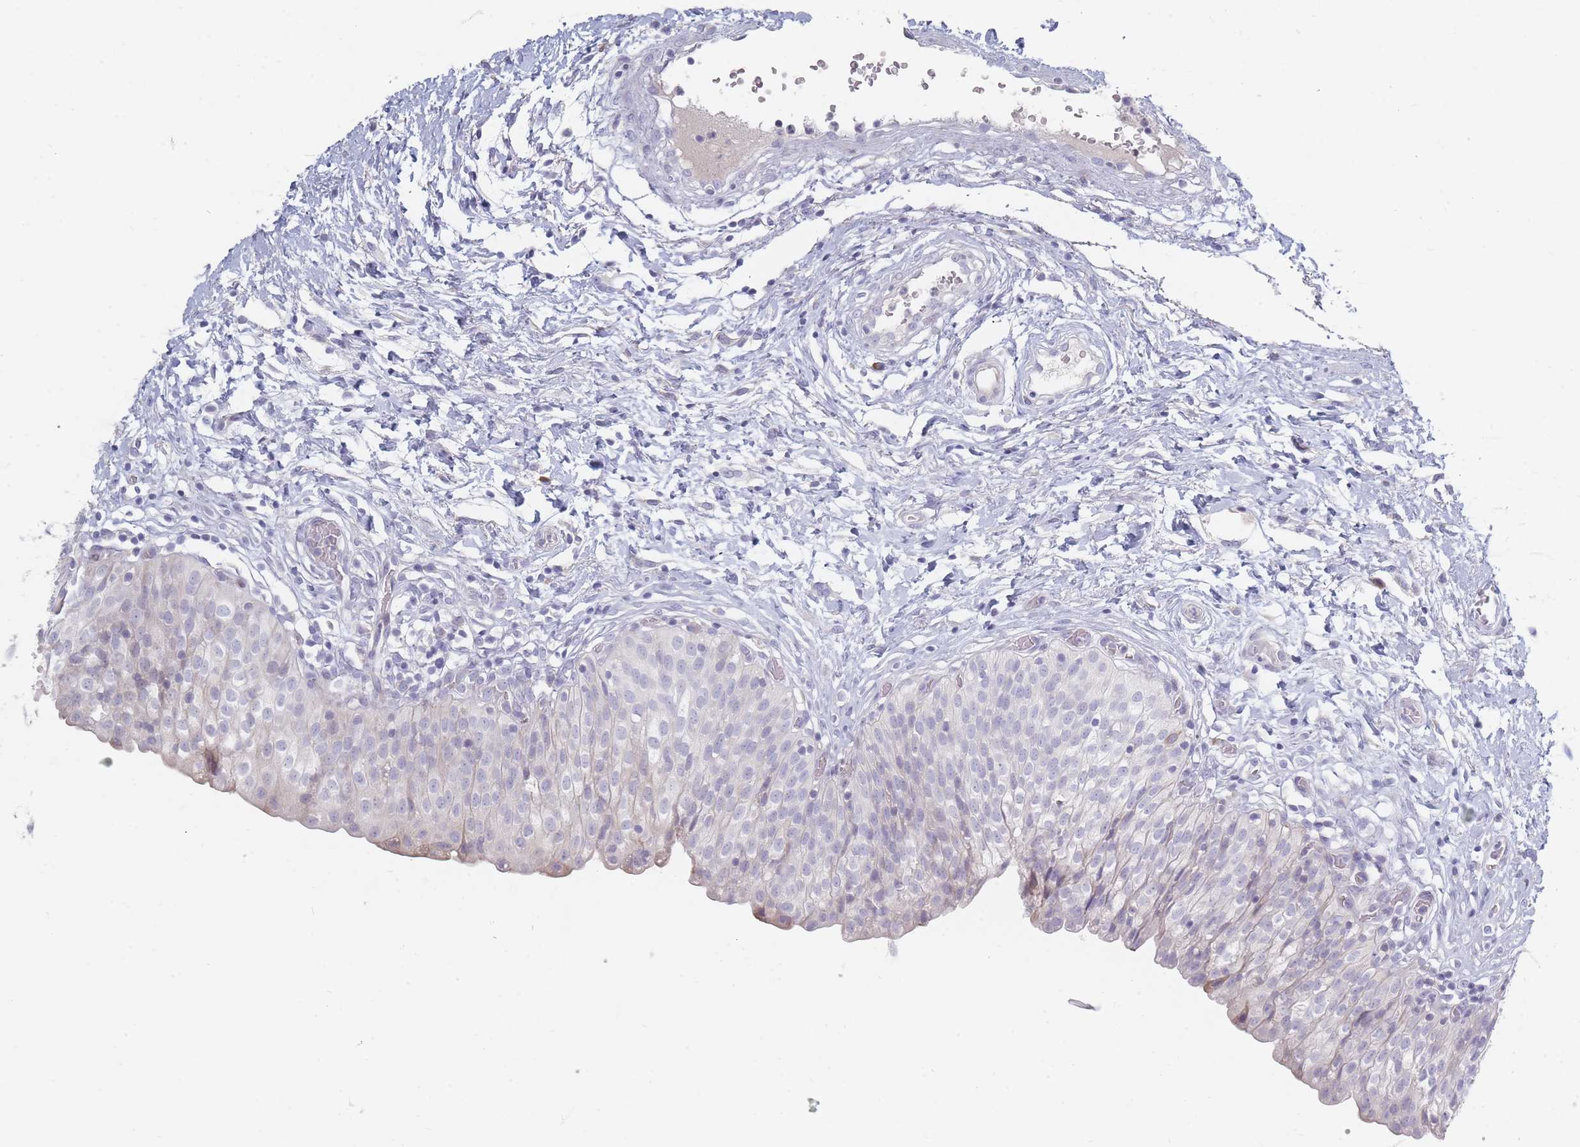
{"staining": {"intensity": "moderate", "quantity": "<25%", "location": "cytoplasmic/membranous"}, "tissue": "urinary bladder", "cell_type": "Urothelial cells", "image_type": "normal", "snomed": [{"axis": "morphology", "description": "Normal tissue, NOS"}, {"axis": "topography", "description": "Urinary bladder"}], "caption": "A low amount of moderate cytoplasmic/membranous staining is identified in about <25% of urothelial cells in unremarkable urinary bladder.", "gene": "SPATS1", "patient": {"sex": "male", "age": 55}}